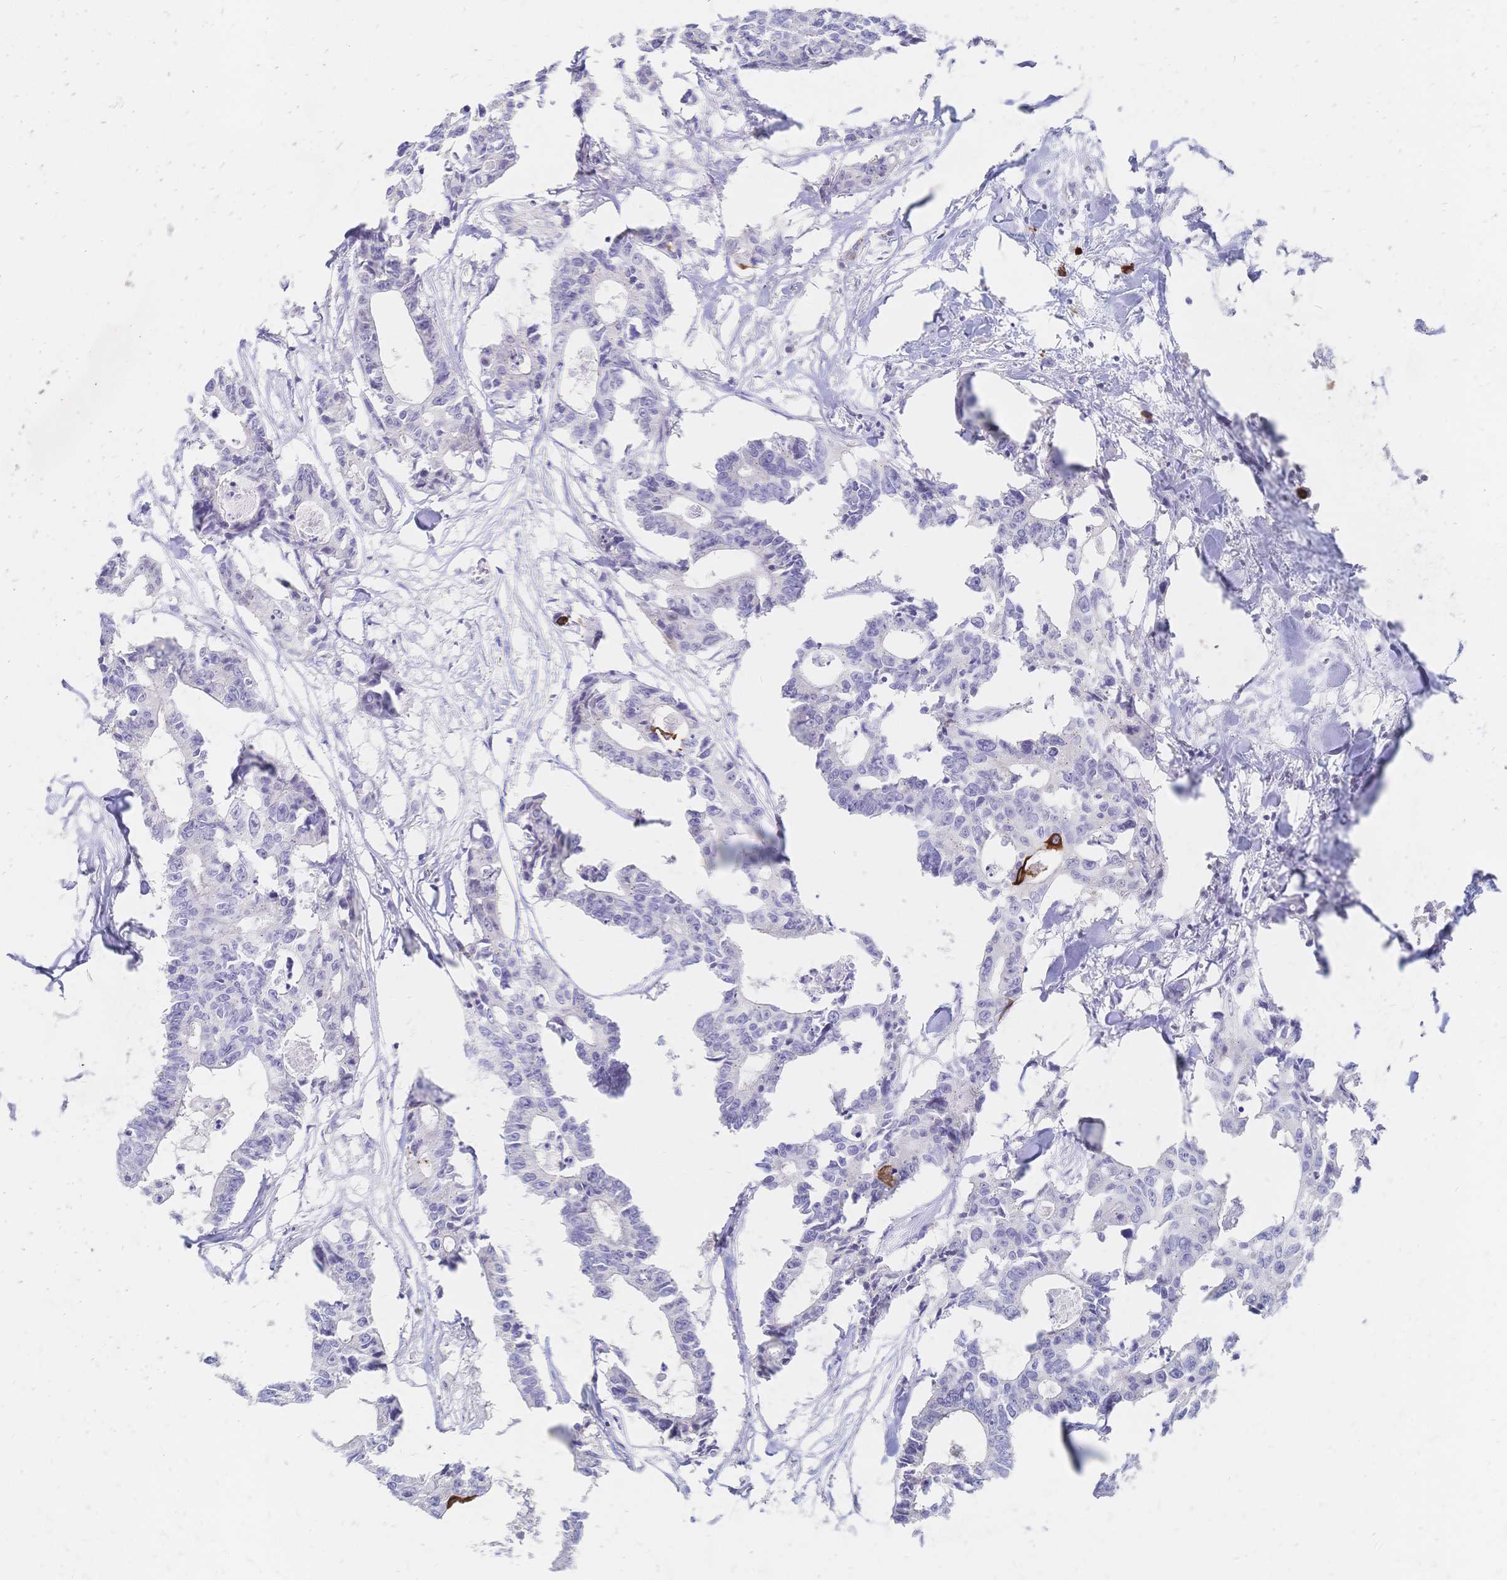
{"staining": {"intensity": "negative", "quantity": "none", "location": "none"}, "tissue": "colorectal cancer", "cell_type": "Tumor cells", "image_type": "cancer", "snomed": [{"axis": "morphology", "description": "Adenocarcinoma, NOS"}, {"axis": "topography", "description": "Rectum"}], "caption": "This is an IHC photomicrograph of human colorectal adenocarcinoma. There is no expression in tumor cells.", "gene": "PSORS1C2", "patient": {"sex": "male", "age": 57}}